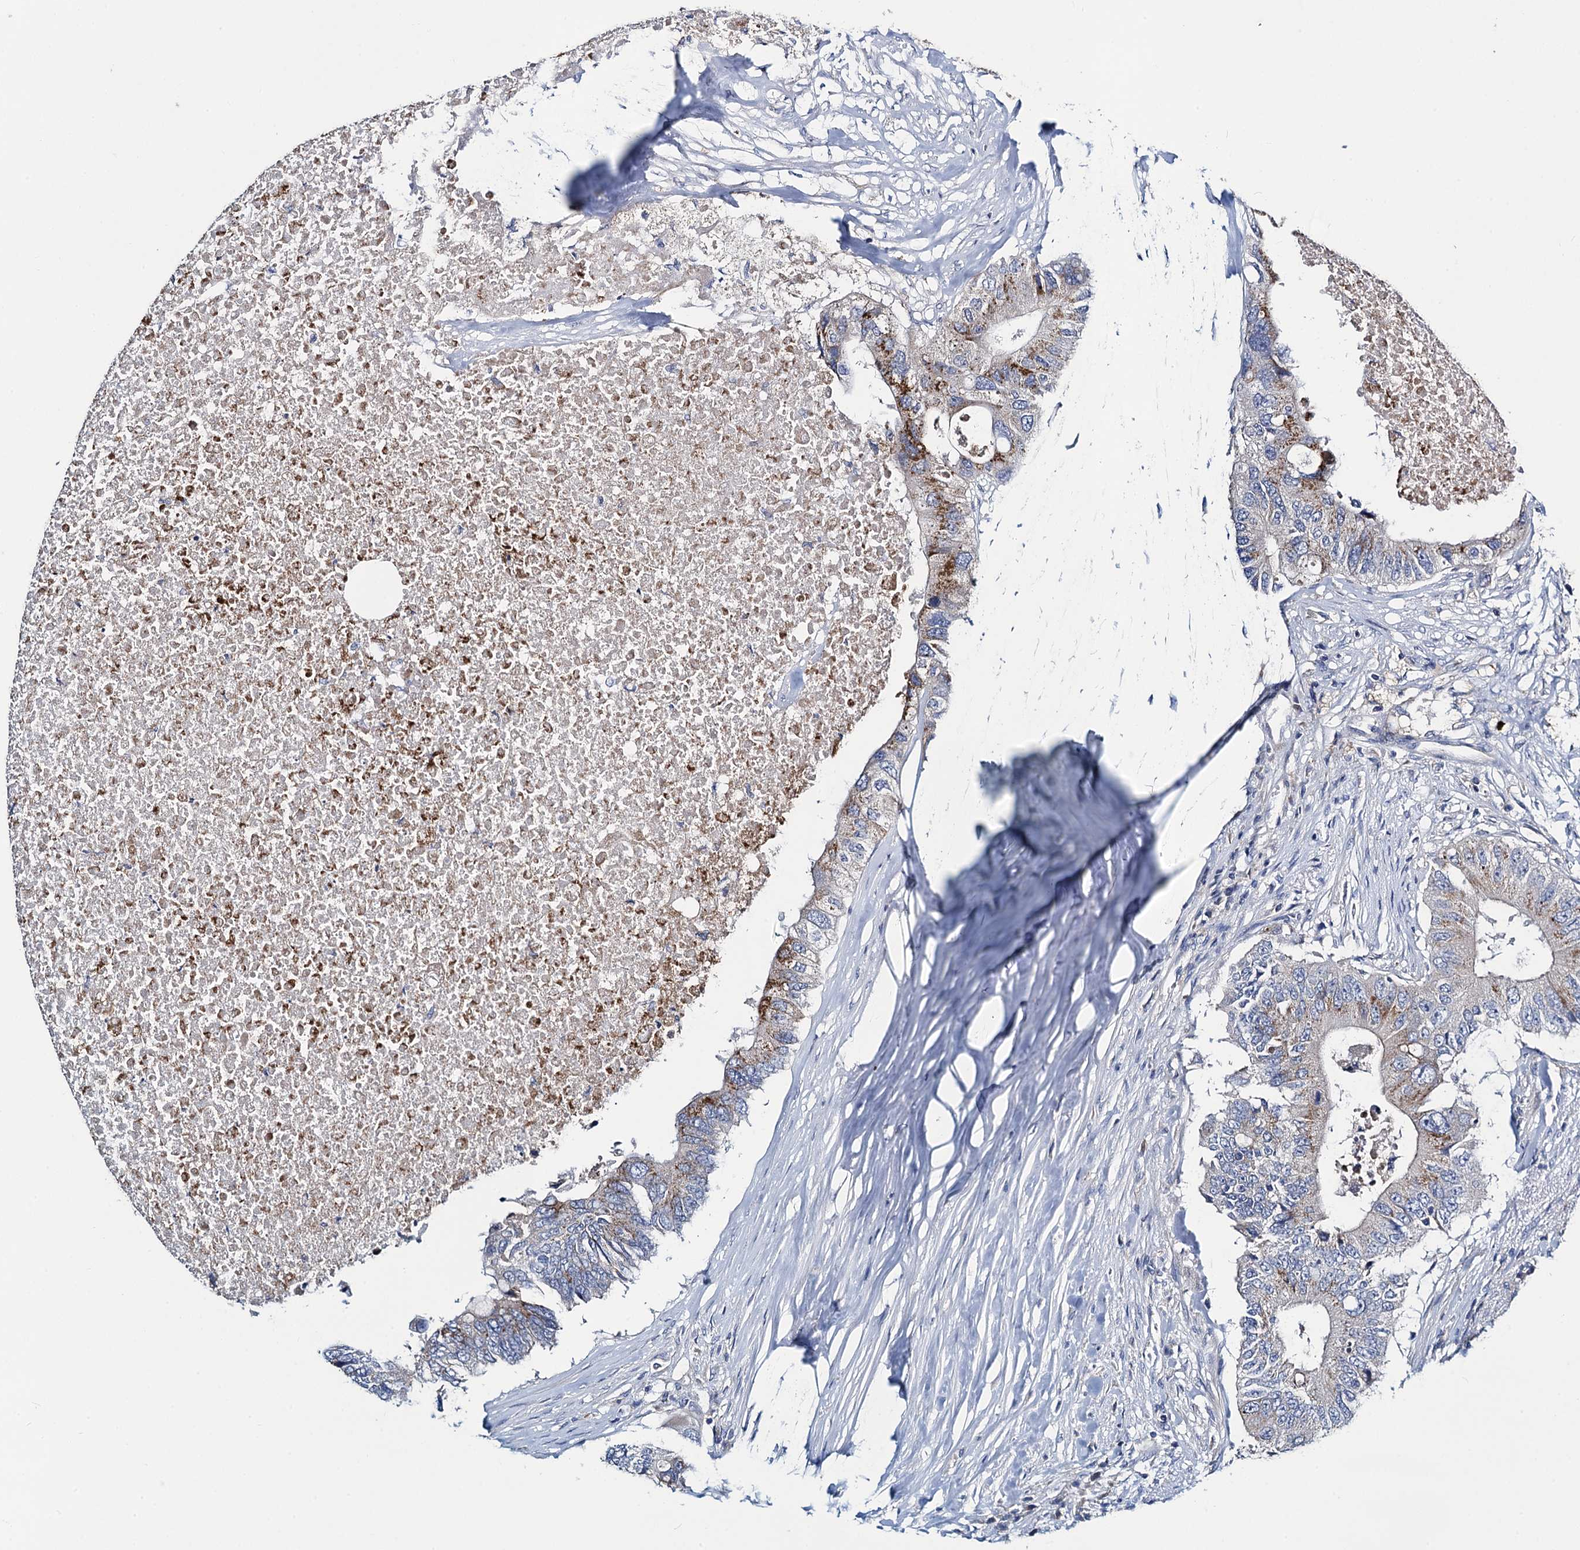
{"staining": {"intensity": "strong", "quantity": "<25%", "location": "cytoplasmic/membranous"}, "tissue": "colorectal cancer", "cell_type": "Tumor cells", "image_type": "cancer", "snomed": [{"axis": "morphology", "description": "Adenocarcinoma, NOS"}, {"axis": "topography", "description": "Colon"}], "caption": "Approximately <25% of tumor cells in human colorectal cancer (adenocarcinoma) reveal strong cytoplasmic/membranous protein positivity as visualized by brown immunohistochemical staining.", "gene": "SNAP29", "patient": {"sex": "male", "age": 71}}